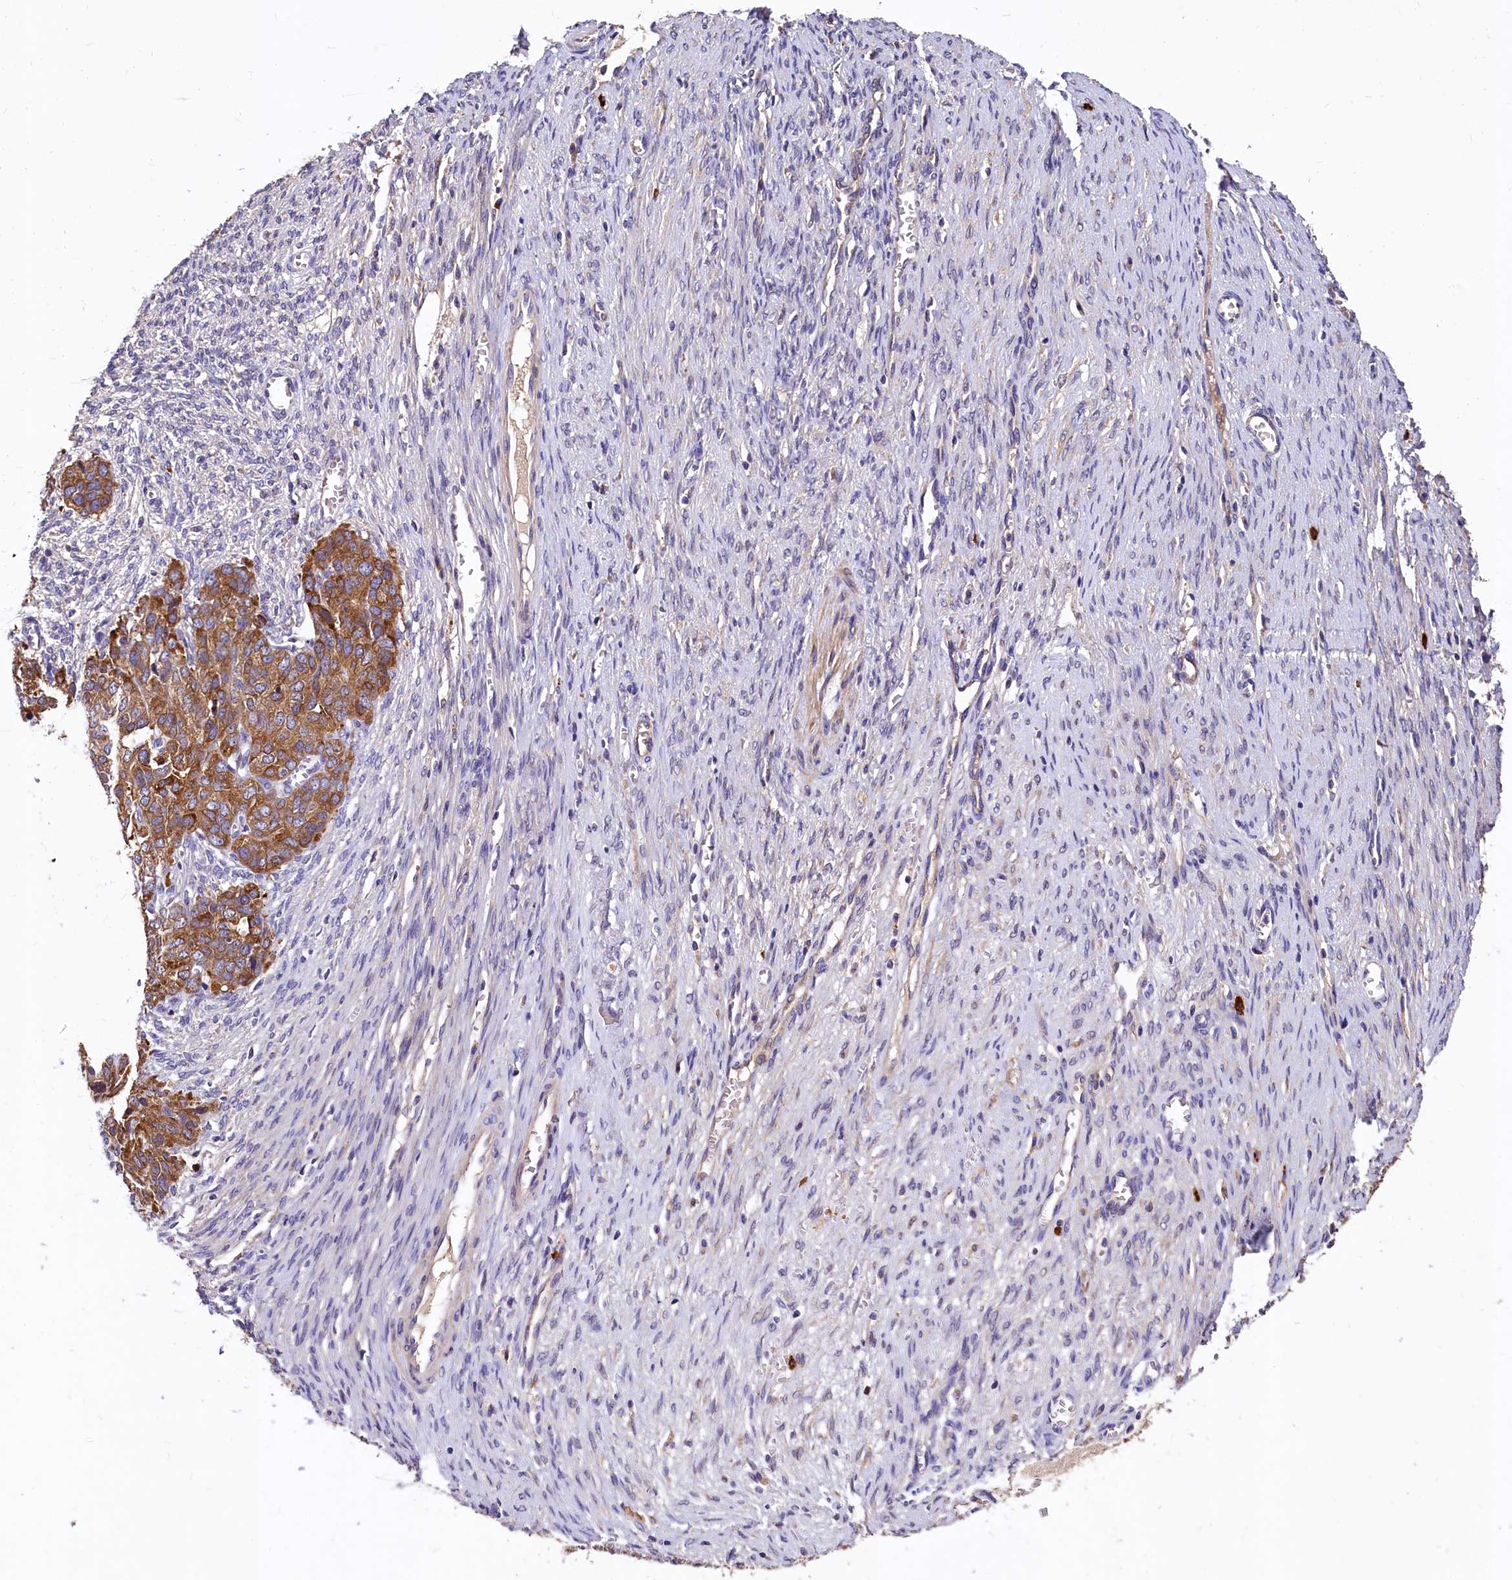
{"staining": {"intensity": "moderate", "quantity": "25%-75%", "location": "cytoplasmic/membranous"}, "tissue": "ovarian cancer", "cell_type": "Tumor cells", "image_type": "cancer", "snomed": [{"axis": "morphology", "description": "Cystadenocarcinoma, serous, NOS"}, {"axis": "topography", "description": "Ovary"}], "caption": "An immunohistochemistry (IHC) photomicrograph of neoplastic tissue is shown. Protein staining in brown labels moderate cytoplasmic/membranous positivity in ovarian cancer (serous cystadenocarcinoma) within tumor cells. The protein is stained brown, and the nuclei are stained in blue (DAB IHC with brightfield microscopy, high magnification).", "gene": "EPS8L2", "patient": {"sex": "female", "age": 44}}